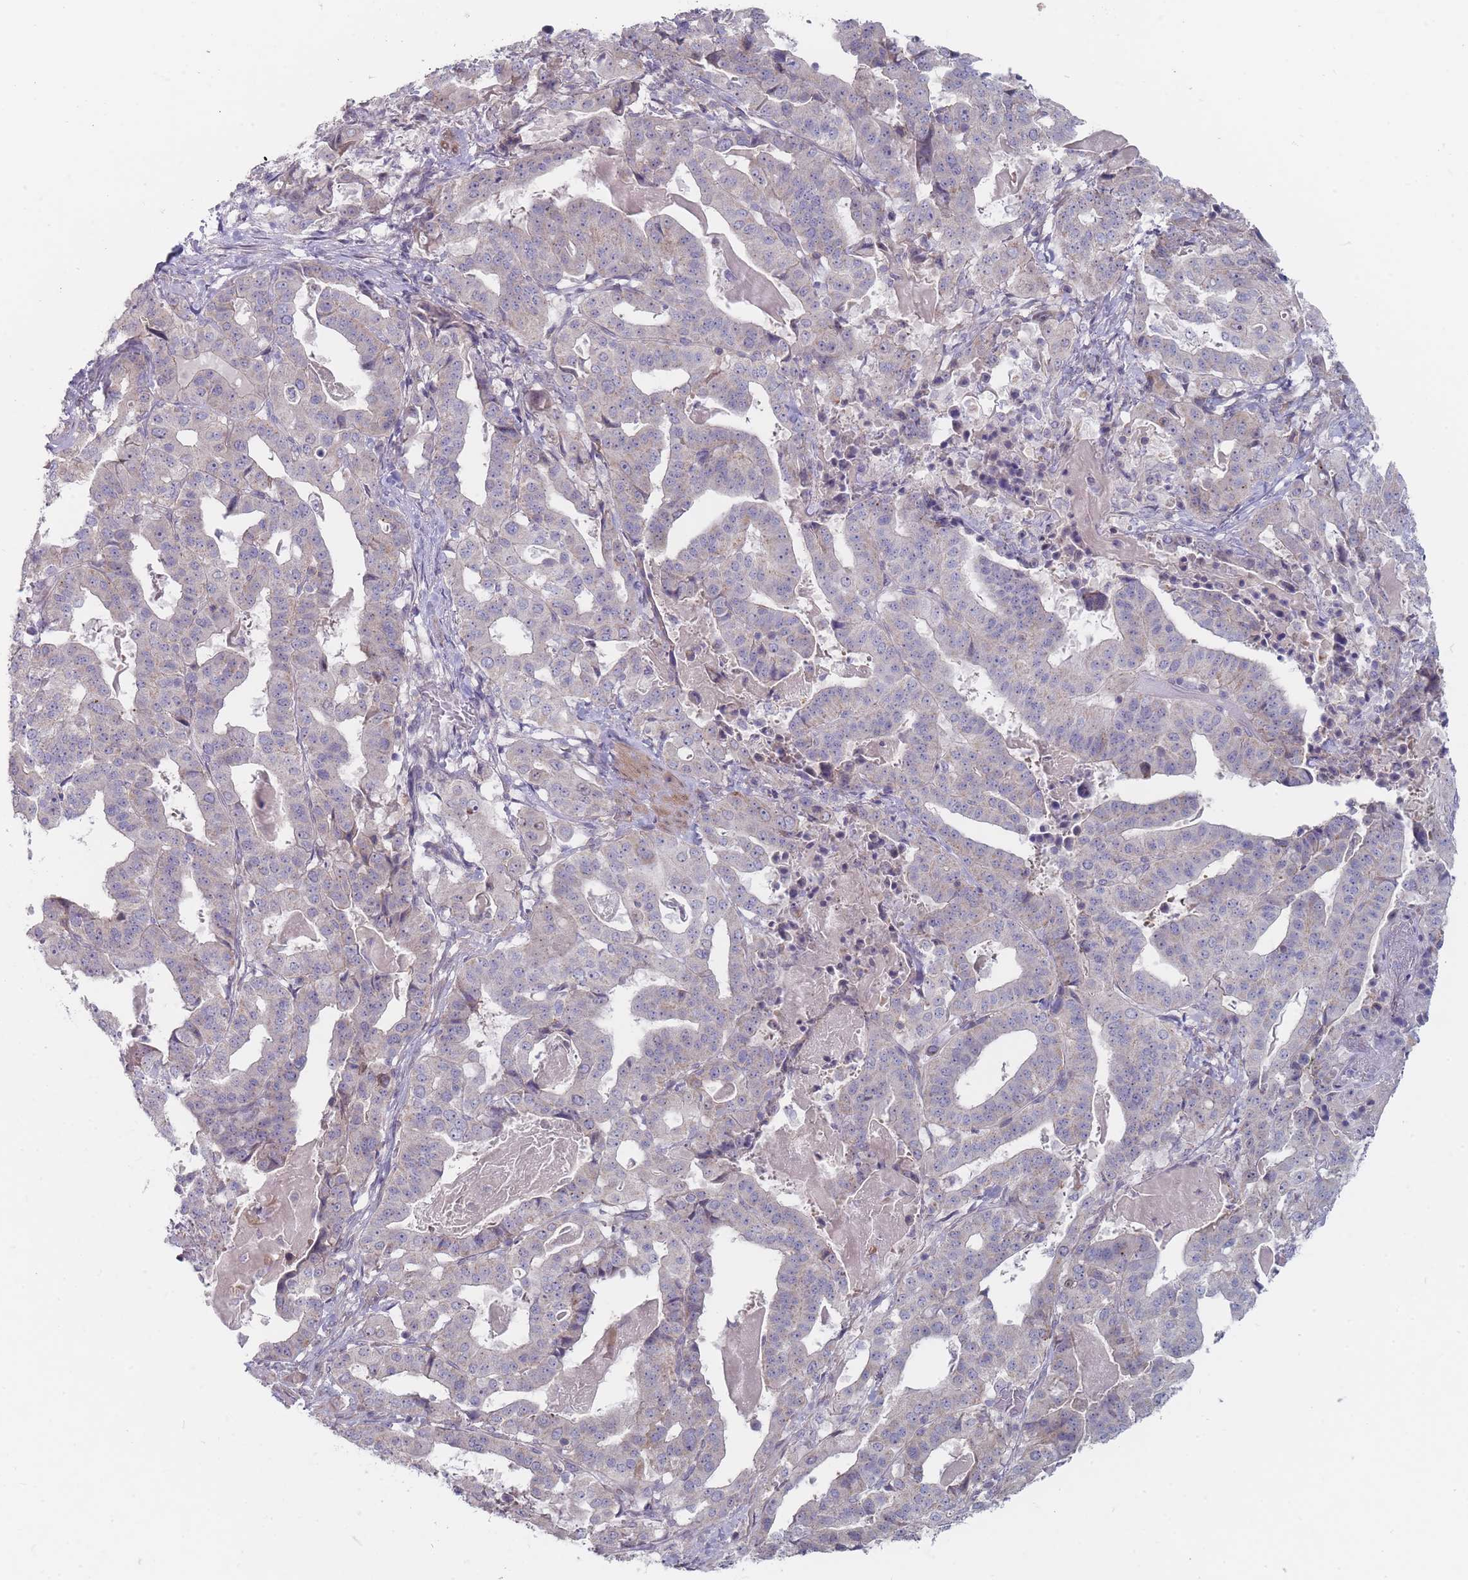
{"staining": {"intensity": "negative", "quantity": "none", "location": "none"}, "tissue": "stomach cancer", "cell_type": "Tumor cells", "image_type": "cancer", "snomed": [{"axis": "morphology", "description": "Adenocarcinoma, NOS"}, {"axis": "topography", "description": "Stomach"}], "caption": "Human stomach cancer stained for a protein using IHC shows no staining in tumor cells.", "gene": "PCDH12", "patient": {"sex": "male", "age": 48}}